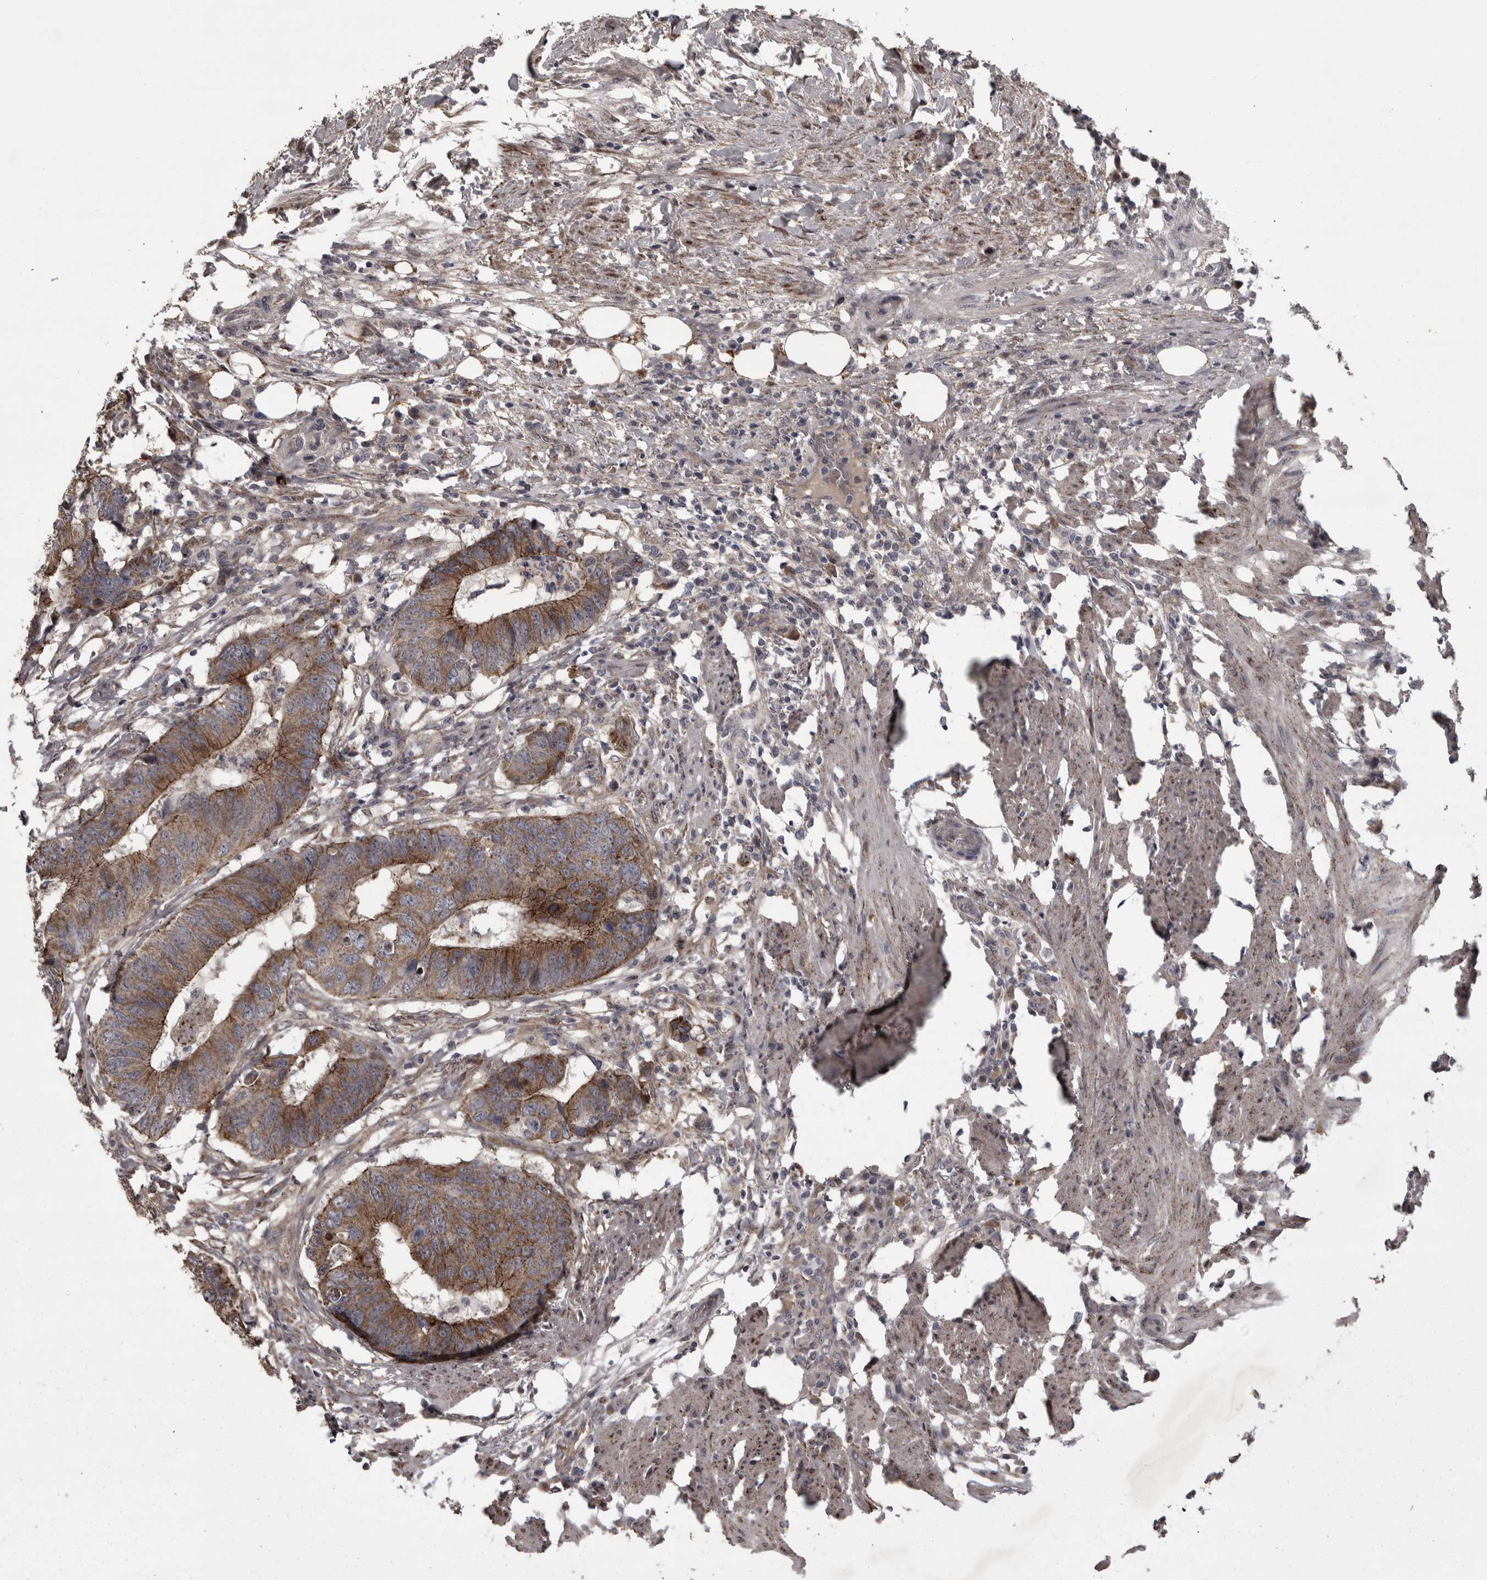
{"staining": {"intensity": "moderate", "quantity": ">75%", "location": "cytoplasmic/membranous"}, "tissue": "colorectal cancer", "cell_type": "Tumor cells", "image_type": "cancer", "snomed": [{"axis": "morphology", "description": "Adenocarcinoma, NOS"}, {"axis": "topography", "description": "Colon"}], "caption": "Protein positivity by immunohistochemistry (IHC) exhibits moderate cytoplasmic/membranous staining in approximately >75% of tumor cells in colorectal adenocarcinoma. (DAB (3,3'-diaminobenzidine) = brown stain, brightfield microscopy at high magnification).", "gene": "PCDH17", "patient": {"sex": "male", "age": 56}}